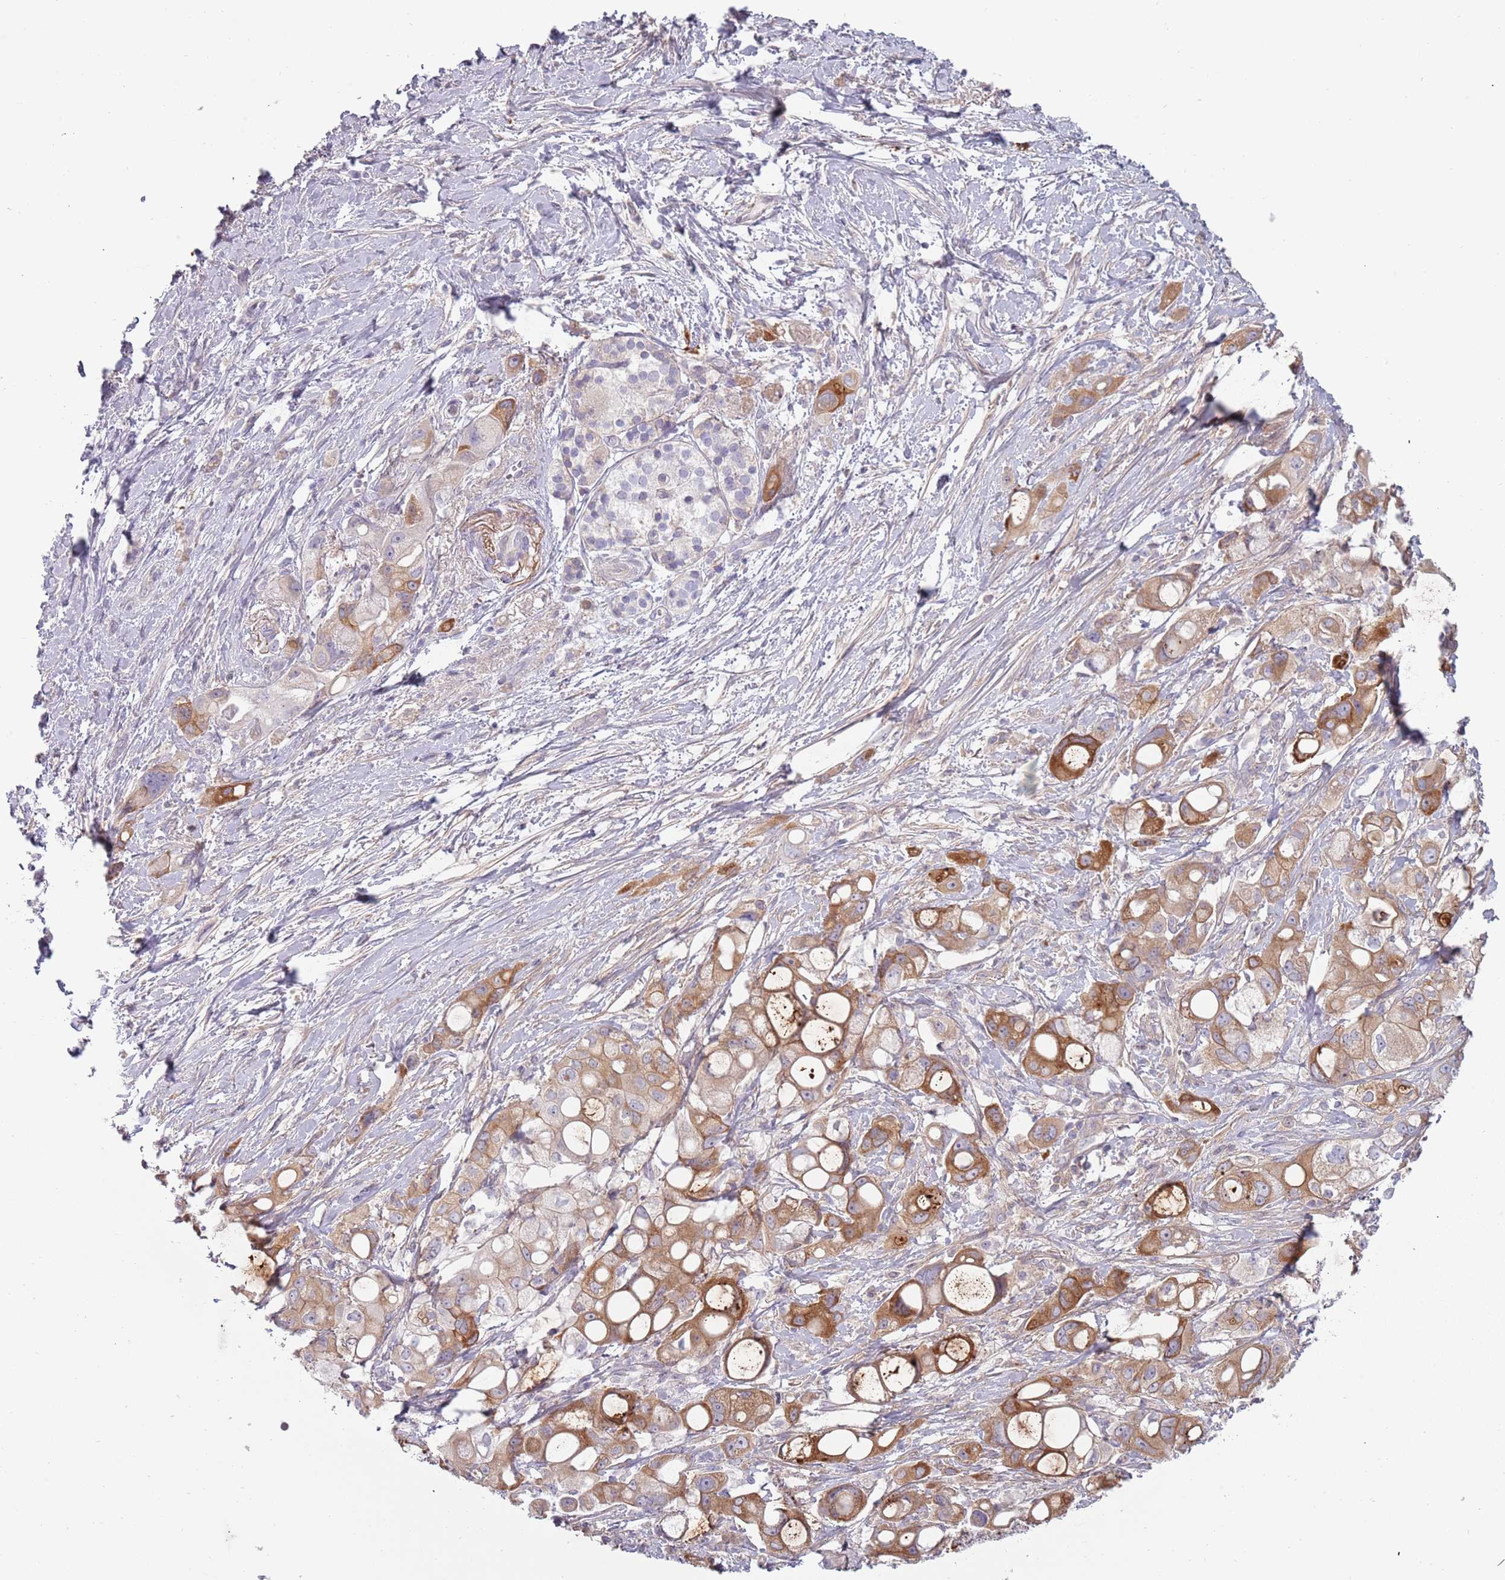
{"staining": {"intensity": "moderate", "quantity": "25%-75%", "location": "cytoplasmic/membranous"}, "tissue": "pancreatic cancer", "cell_type": "Tumor cells", "image_type": "cancer", "snomed": [{"axis": "morphology", "description": "Adenocarcinoma, NOS"}, {"axis": "topography", "description": "Pancreas"}], "caption": "Human pancreatic adenocarcinoma stained with a protein marker demonstrates moderate staining in tumor cells.", "gene": "TNFRSF6B", "patient": {"sex": "male", "age": 68}}